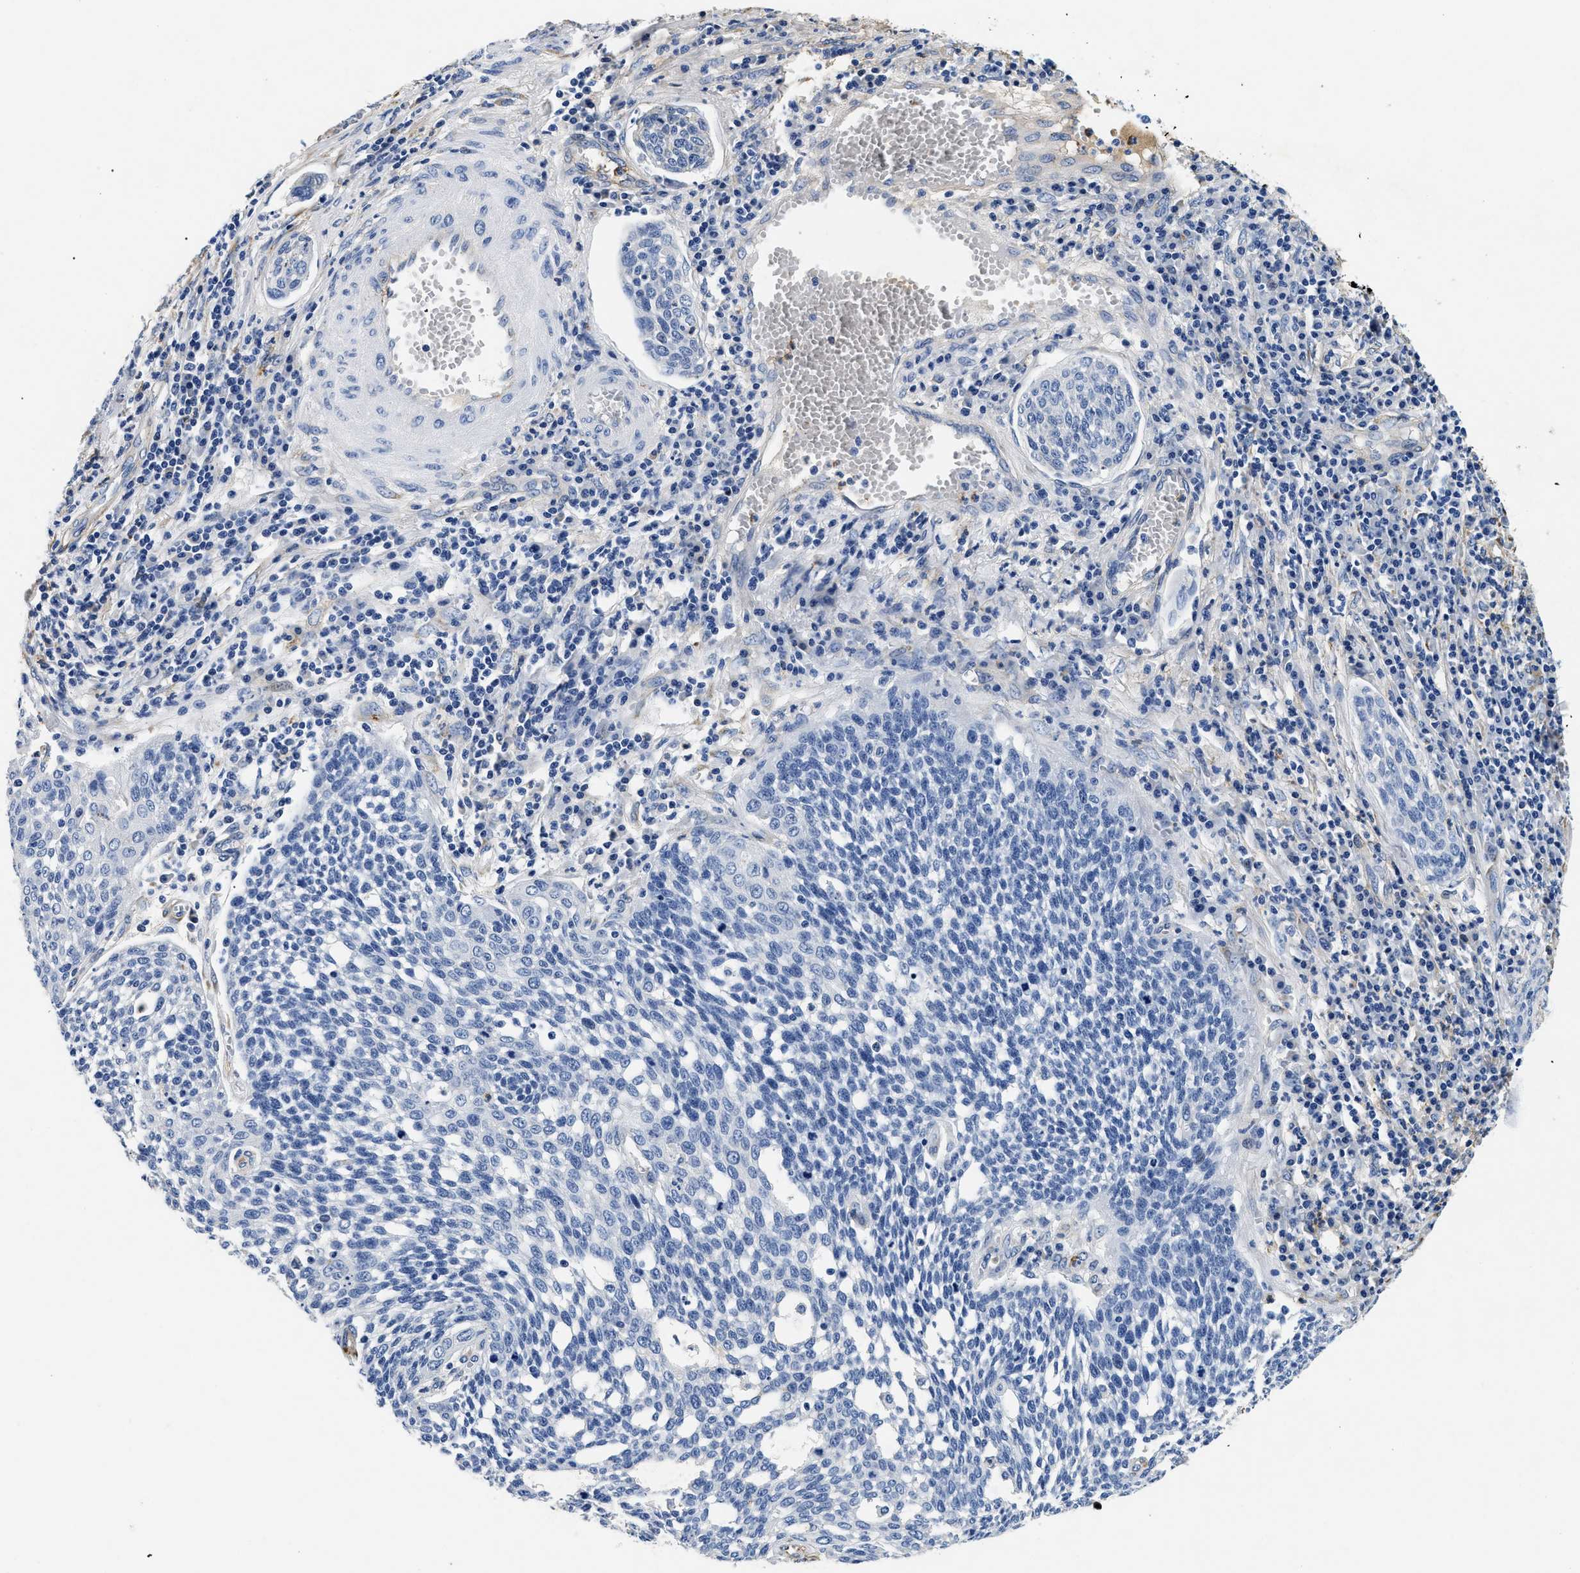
{"staining": {"intensity": "negative", "quantity": "none", "location": "none"}, "tissue": "cervical cancer", "cell_type": "Tumor cells", "image_type": "cancer", "snomed": [{"axis": "morphology", "description": "Squamous cell carcinoma, NOS"}, {"axis": "topography", "description": "Cervix"}], "caption": "High power microscopy histopathology image of an immunohistochemistry image of squamous cell carcinoma (cervical), revealing no significant staining in tumor cells.", "gene": "LAMA3", "patient": {"sex": "female", "age": 34}}